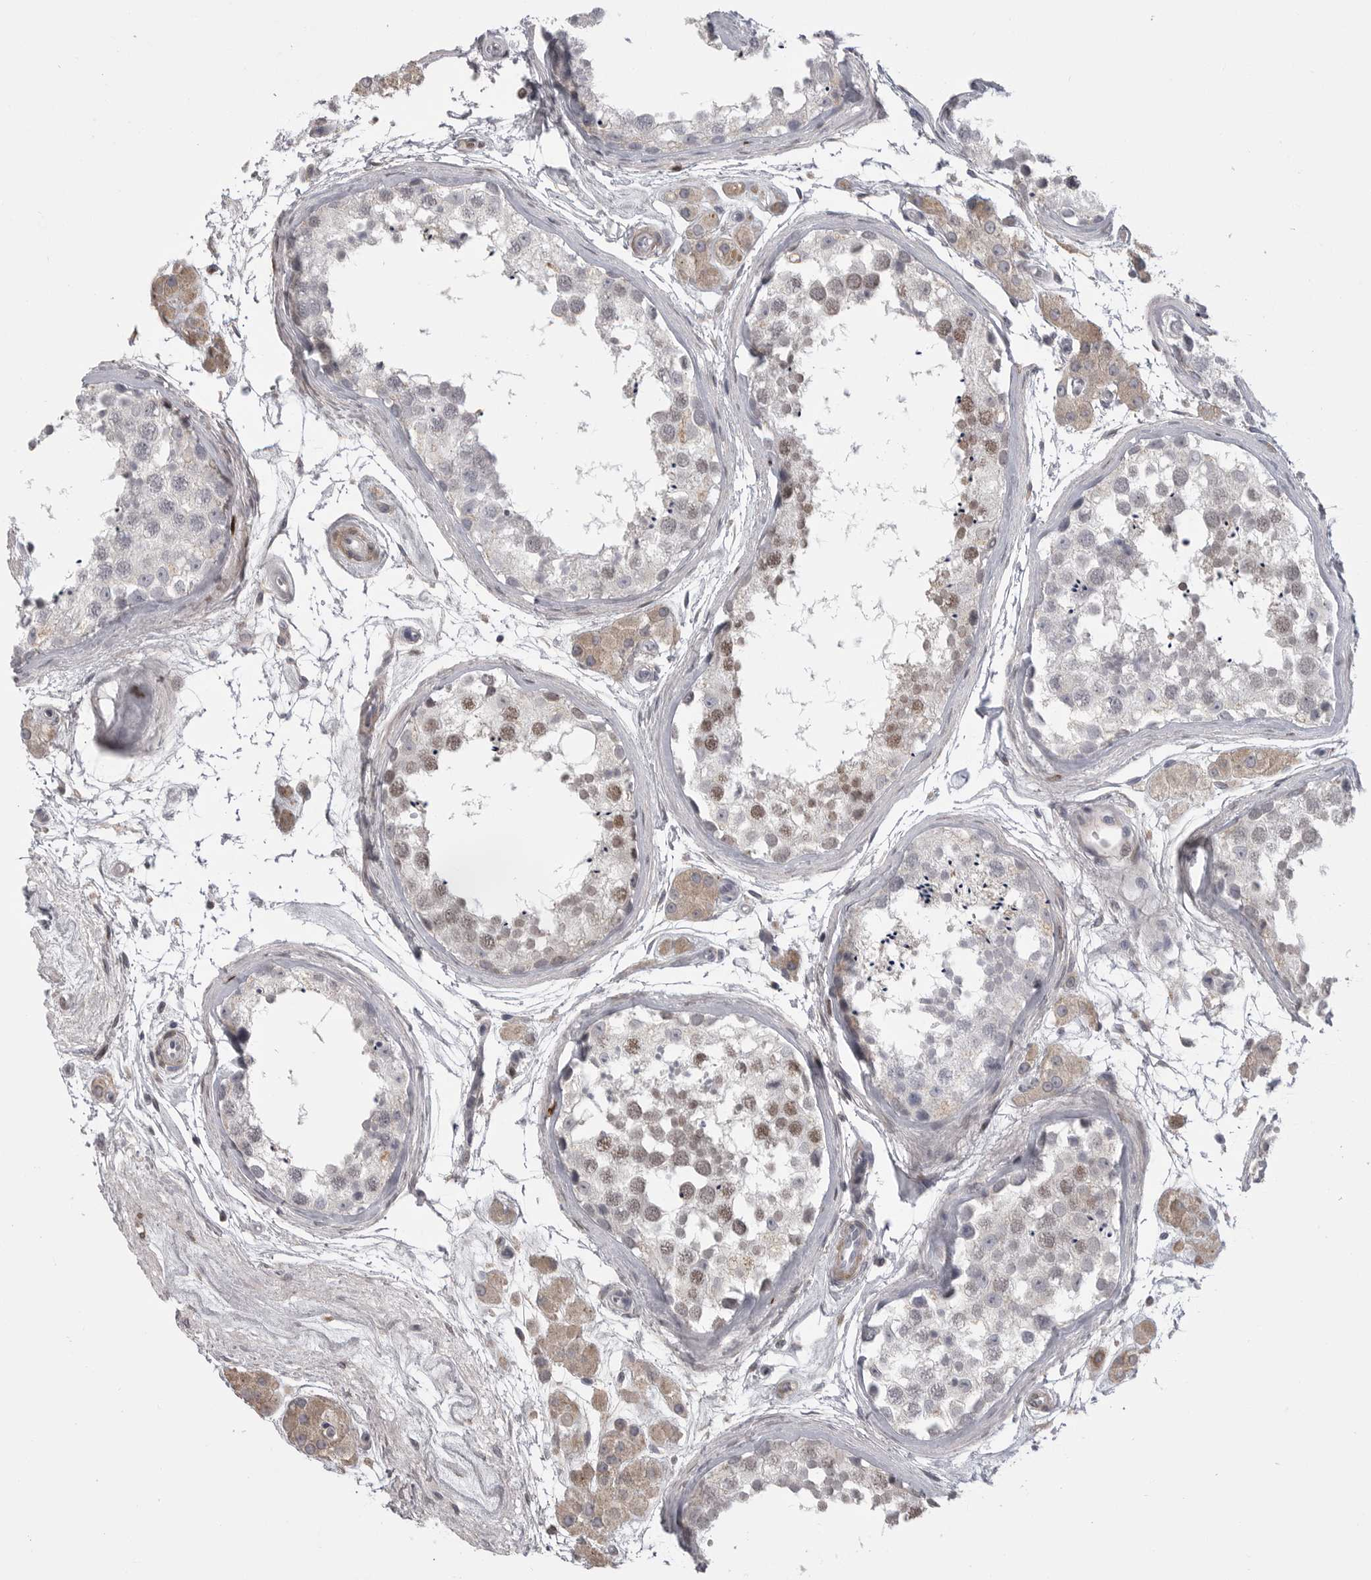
{"staining": {"intensity": "weak", "quantity": "25%-75%", "location": "nuclear"}, "tissue": "testis", "cell_type": "Cells in seminiferous ducts", "image_type": "normal", "snomed": [{"axis": "morphology", "description": "Normal tissue, NOS"}, {"axis": "topography", "description": "Testis"}], "caption": "Cells in seminiferous ducts demonstrate low levels of weak nuclear expression in approximately 25%-75% of cells in normal human testis.", "gene": "SERPING1", "patient": {"sex": "male", "age": 56}}